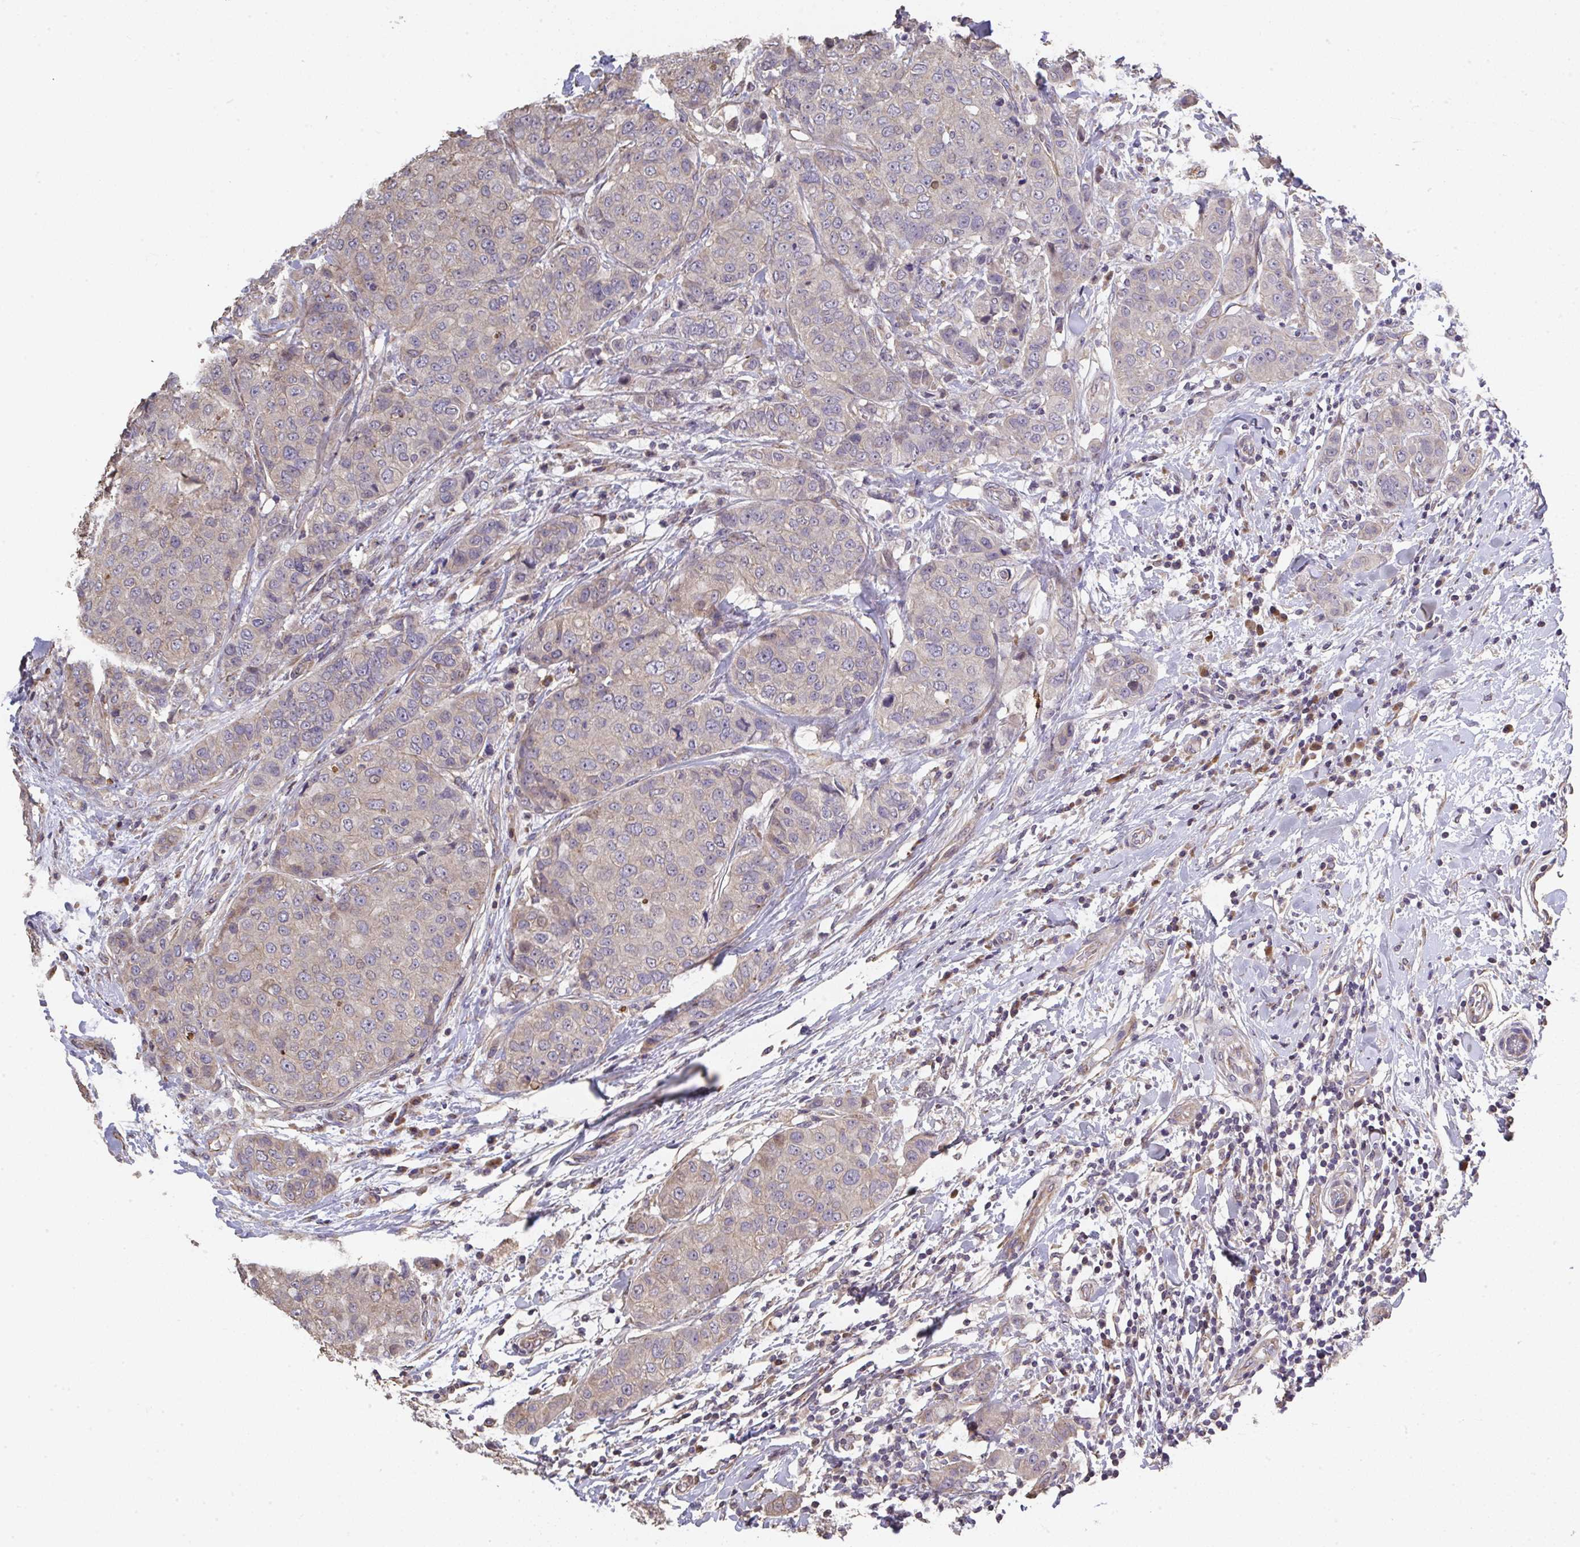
{"staining": {"intensity": "negative", "quantity": "none", "location": "none"}, "tissue": "breast cancer", "cell_type": "Tumor cells", "image_type": "cancer", "snomed": [{"axis": "morphology", "description": "Duct carcinoma"}, {"axis": "topography", "description": "Breast"}], "caption": "Immunohistochemical staining of breast cancer shows no significant positivity in tumor cells.", "gene": "RUNDC3B", "patient": {"sex": "female", "age": 27}}